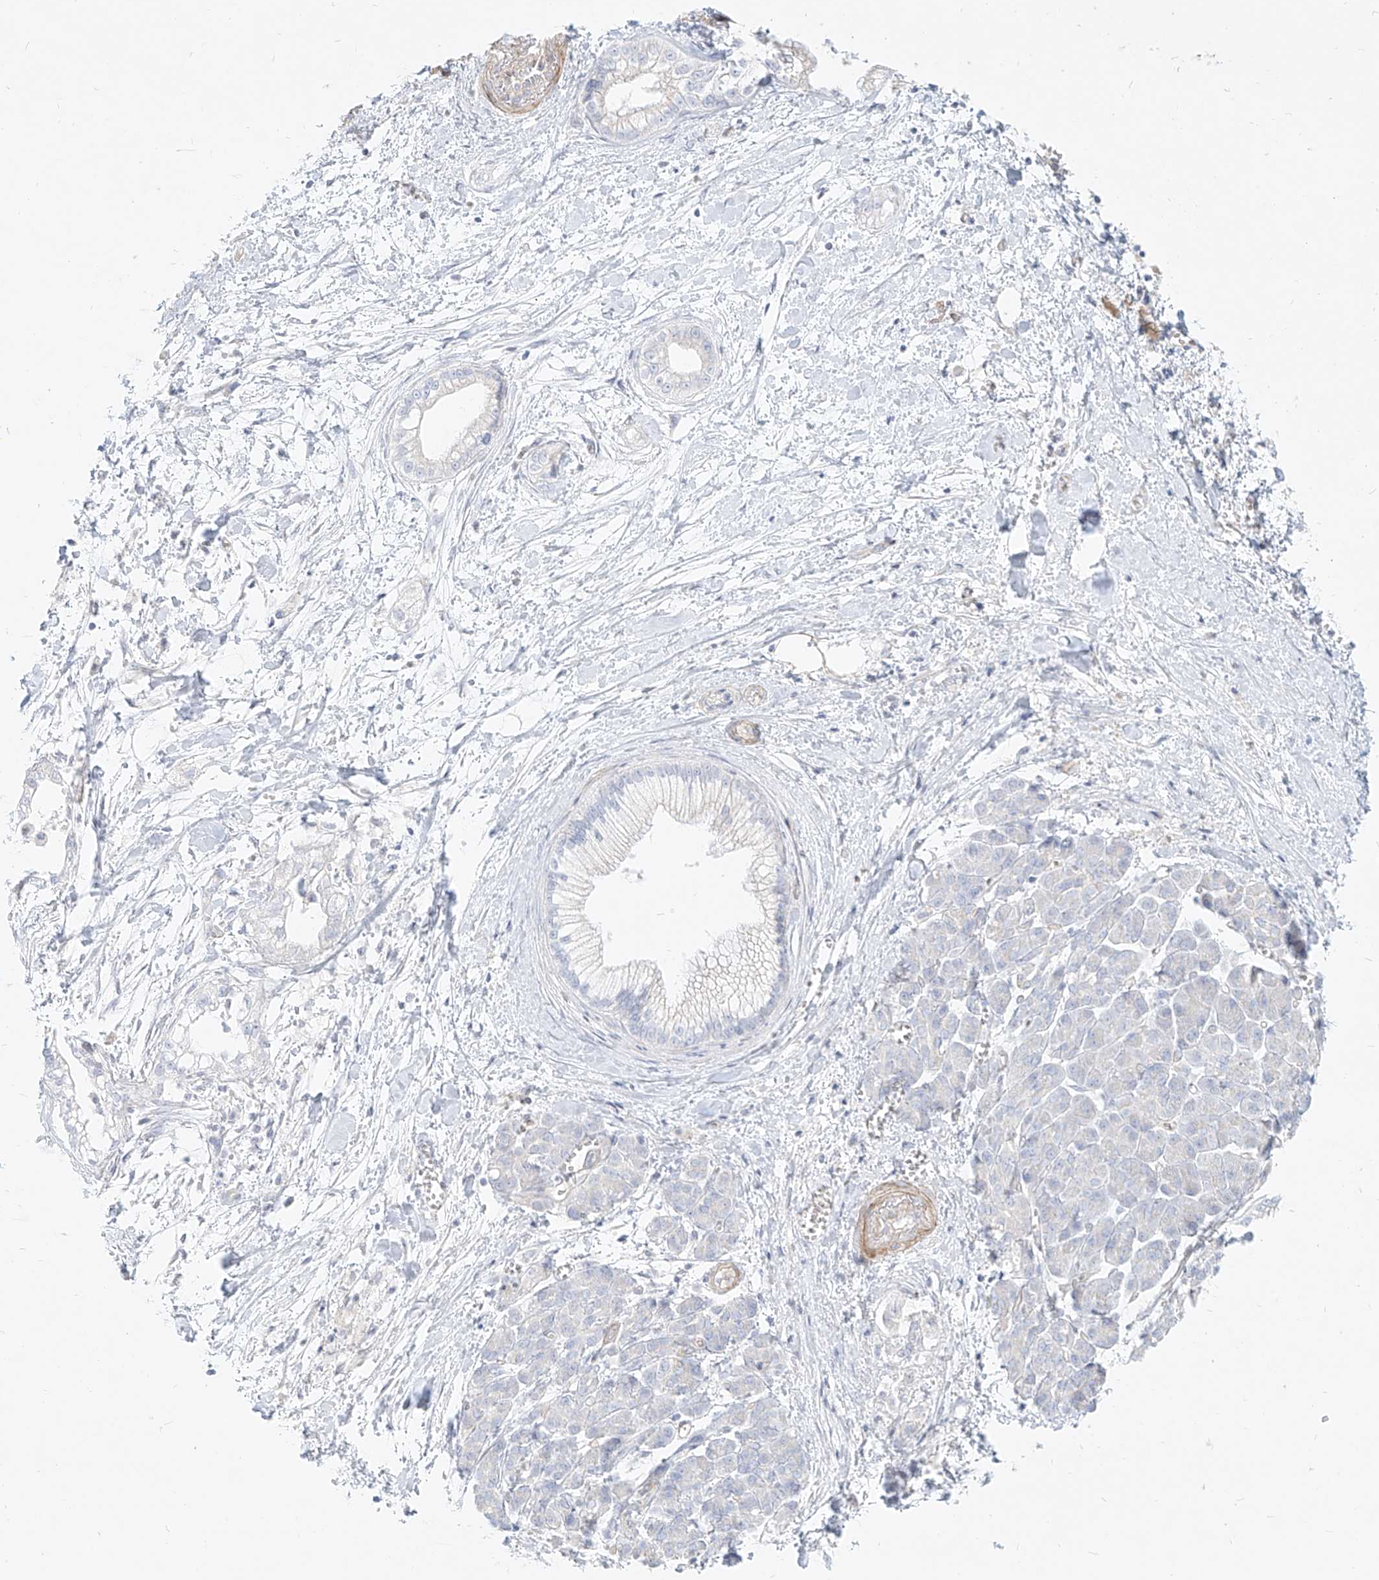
{"staining": {"intensity": "negative", "quantity": "none", "location": "none"}, "tissue": "pancreatic cancer", "cell_type": "Tumor cells", "image_type": "cancer", "snomed": [{"axis": "morphology", "description": "Adenocarcinoma, NOS"}, {"axis": "topography", "description": "Pancreas"}], "caption": "This histopathology image is of pancreatic cancer stained with IHC to label a protein in brown with the nuclei are counter-stained blue. There is no staining in tumor cells. Brightfield microscopy of immunohistochemistry stained with DAB (3,3'-diaminobenzidine) (brown) and hematoxylin (blue), captured at high magnification.", "gene": "ITPKB", "patient": {"sex": "male", "age": 68}}